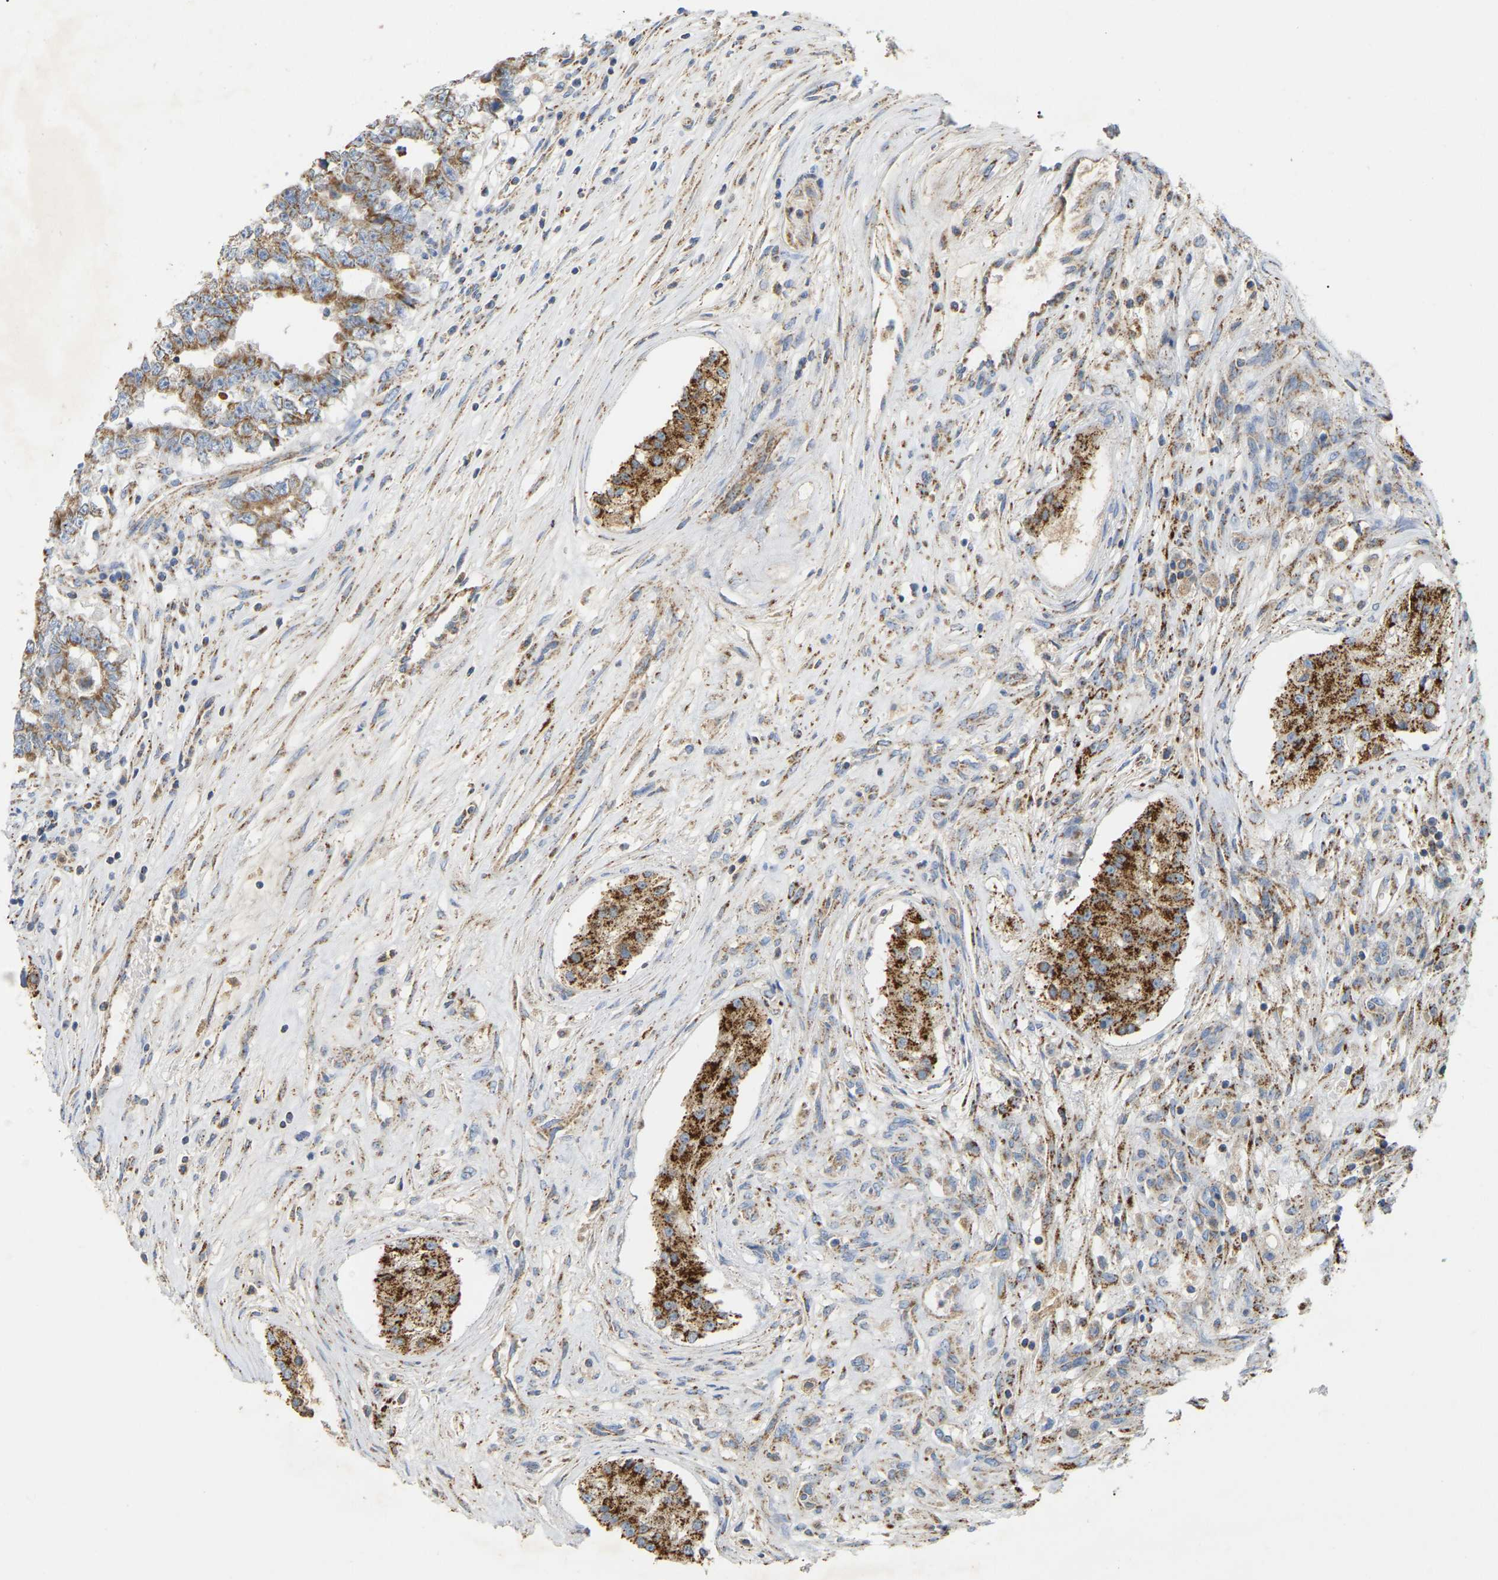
{"staining": {"intensity": "moderate", "quantity": ">75%", "location": "cytoplasmic/membranous"}, "tissue": "testis cancer", "cell_type": "Tumor cells", "image_type": "cancer", "snomed": [{"axis": "morphology", "description": "Carcinoma, Embryonal, NOS"}, {"axis": "topography", "description": "Testis"}], "caption": "A micrograph of human testis cancer stained for a protein displays moderate cytoplasmic/membranous brown staining in tumor cells.", "gene": "HIBADH", "patient": {"sex": "male", "age": 25}}